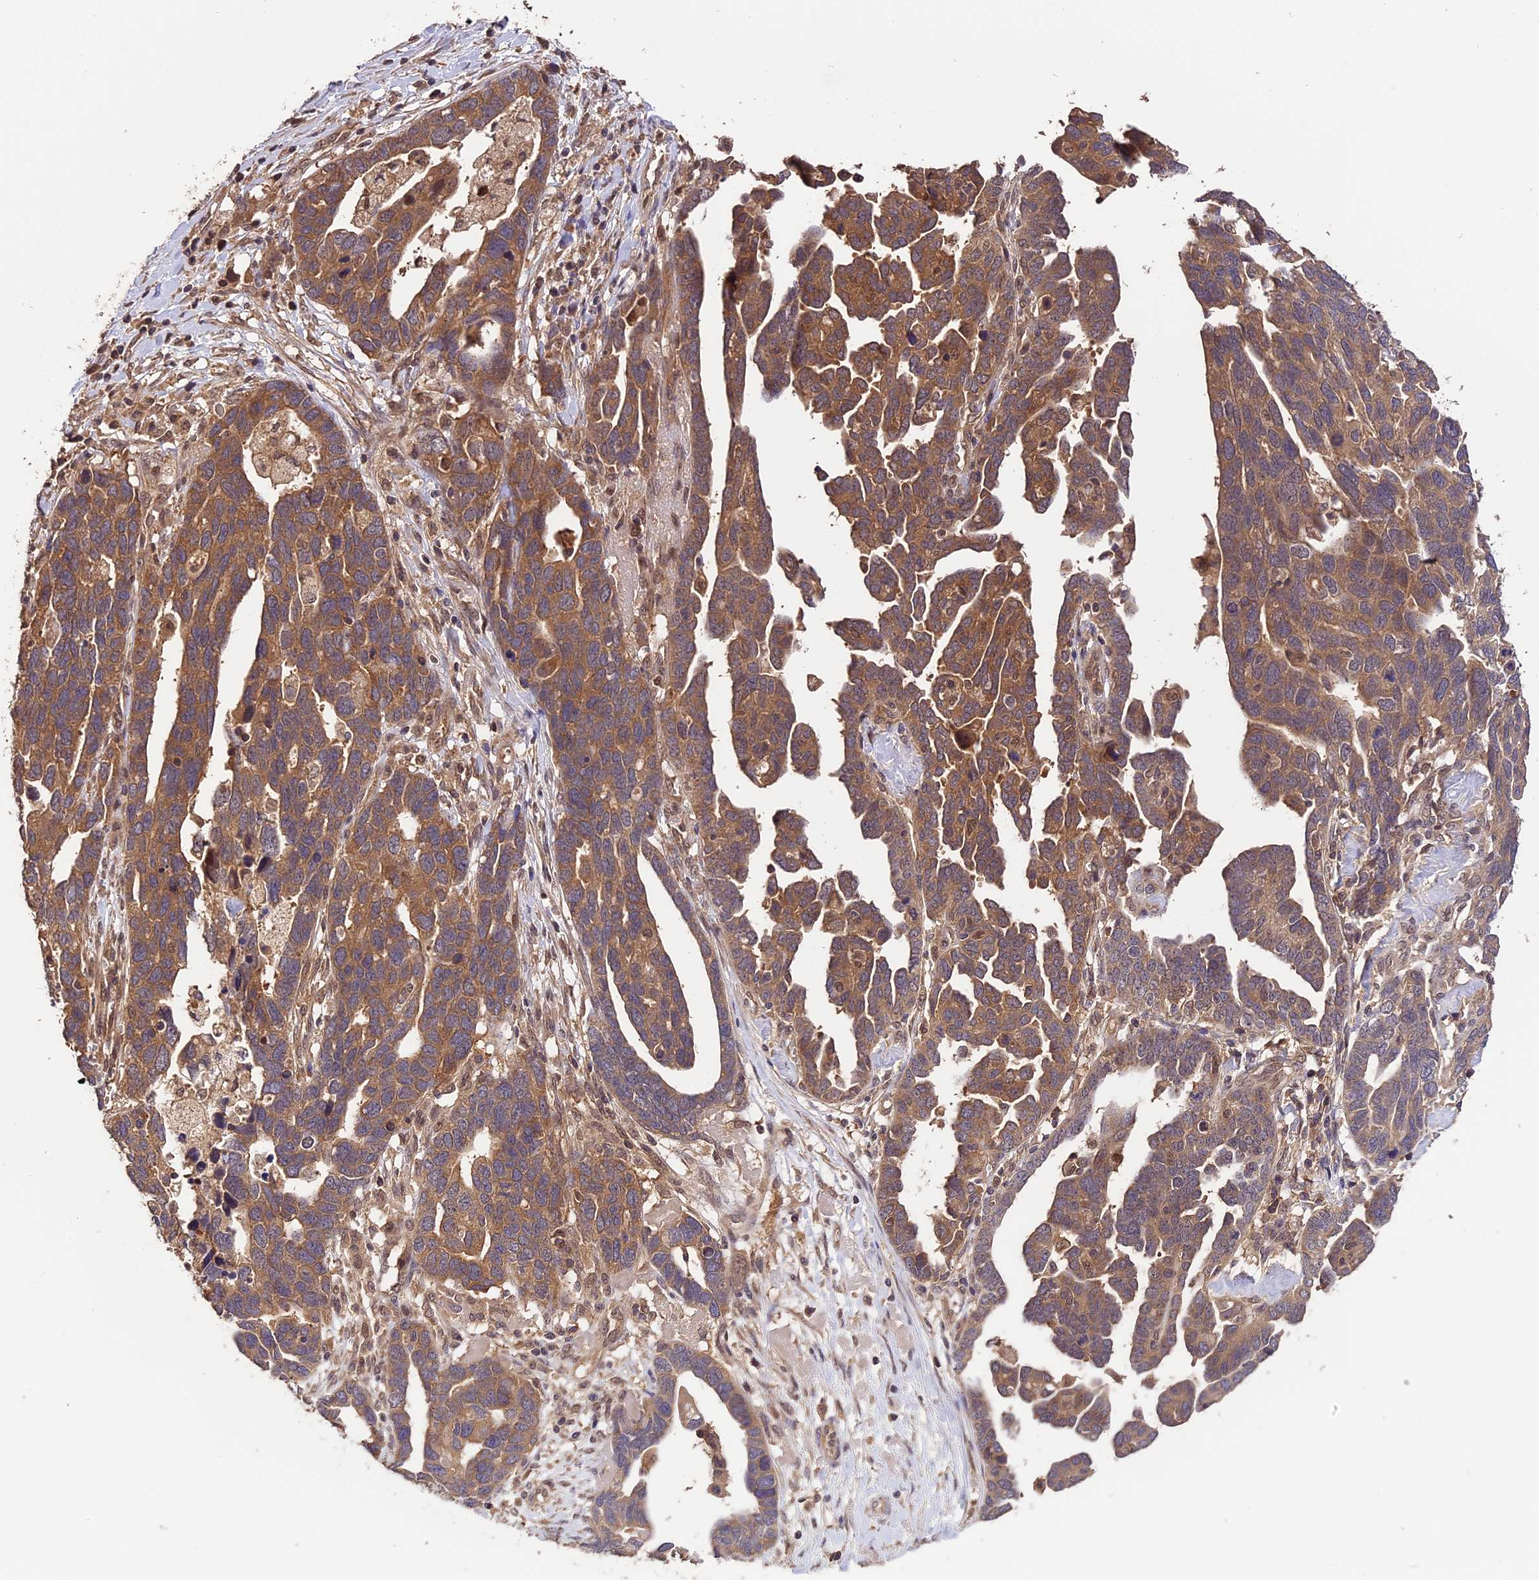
{"staining": {"intensity": "moderate", "quantity": ">75%", "location": "cytoplasmic/membranous"}, "tissue": "ovarian cancer", "cell_type": "Tumor cells", "image_type": "cancer", "snomed": [{"axis": "morphology", "description": "Cystadenocarcinoma, serous, NOS"}, {"axis": "topography", "description": "Ovary"}], "caption": "Ovarian serous cystadenocarcinoma stained with immunohistochemistry exhibits moderate cytoplasmic/membranous expression in about >75% of tumor cells.", "gene": "TRMT1", "patient": {"sex": "female", "age": 54}}